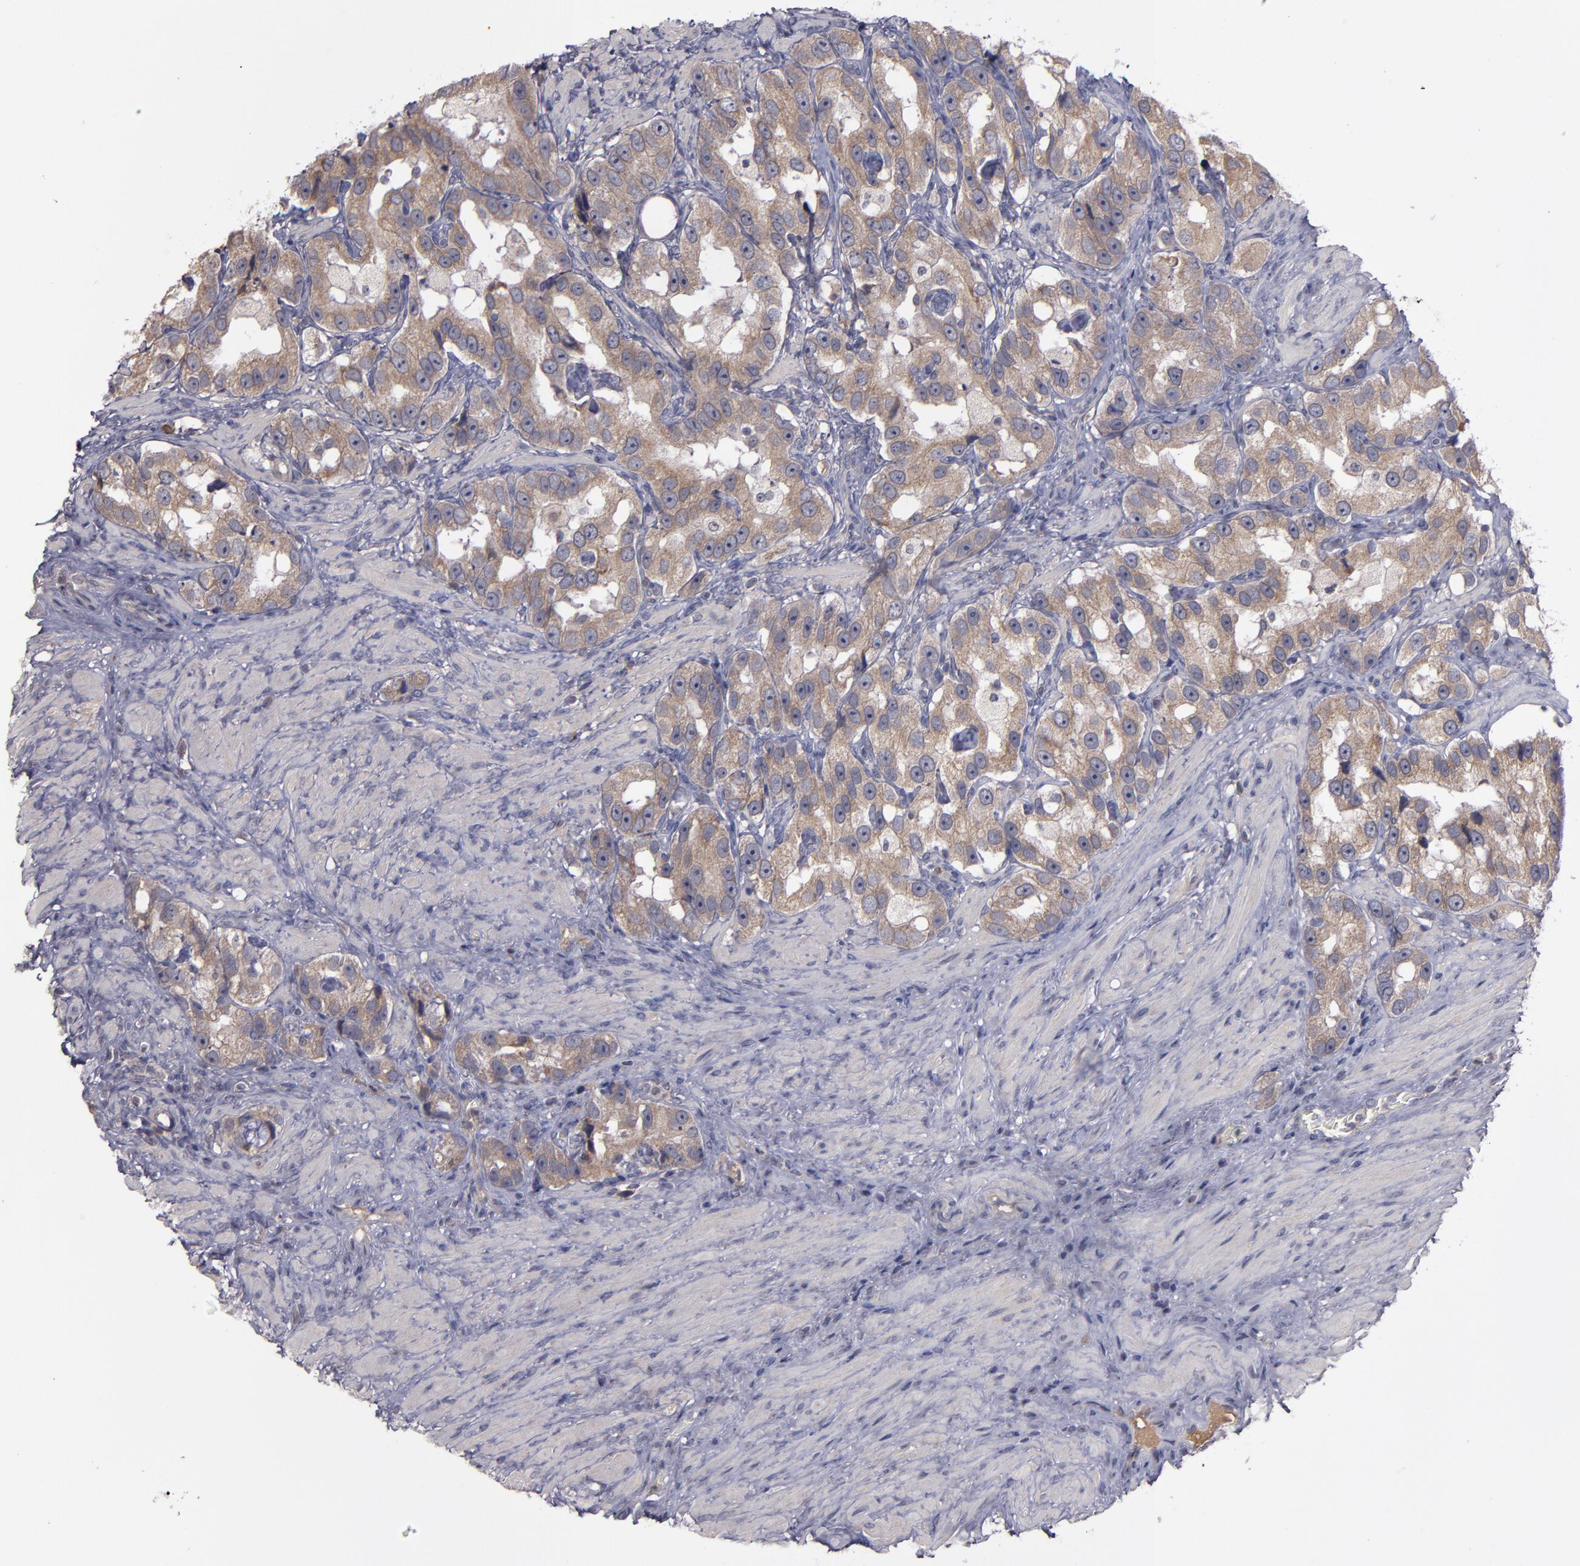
{"staining": {"intensity": "moderate", "quantity": ">75%", "location": "cytoplasmic/membranous"}, "tissue": "prostate cancer", "cell_type": "Tumor cells", "image_type": "cancer", "snomed": [{"axis": "morphology", "description": "Adenocarcinoma, High grade"}, {"axis": "topography", "description": "Prostate"}], "caption": "Human prostate adenocarcinoma (high-grade) stained with a protein marker exhibits moderate staining in tumor cells.", "gene": "MMP11", "patient": {"sex": "male", "age": 63}}